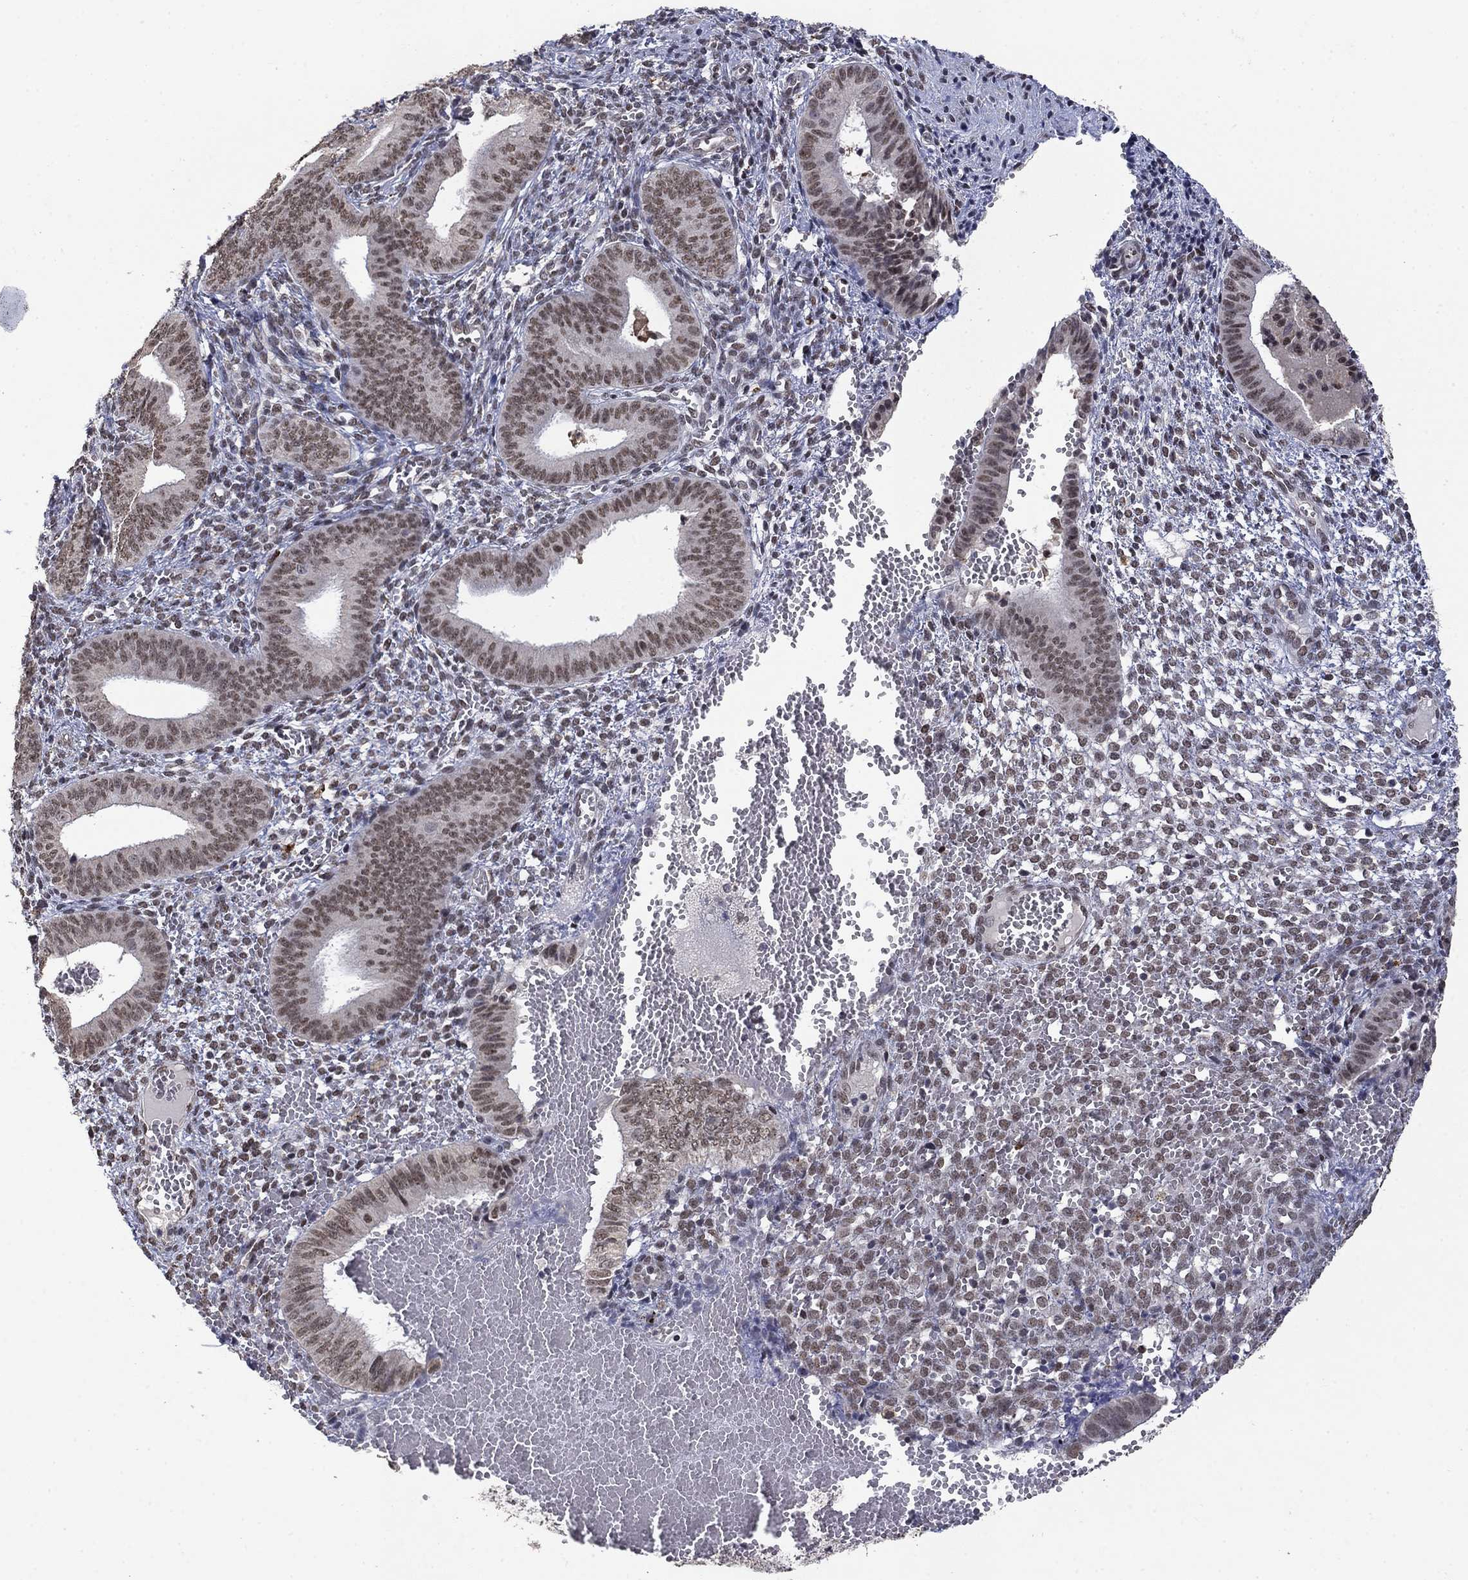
{"staining": {"intensity": "weak", "quantity": "25%-75%", "location": "nuclear"}, "tissue": "endometrium", "cell_type": "Cells in endometrial stroma", "image_type": "normal", "snomed": [{"axis": "morphology", "description": "Normal tissue, NOS"}, {"axis": "topography", "description": "Endometrium"}], "caption": "Endometrium stained for a protein (brown) exhibits weak nuclear positive expression in approximately 25%-75% of cells in endometrial stroma.", "gene": "GRIA3", "patient": {"sex": "female", "age": 42}}